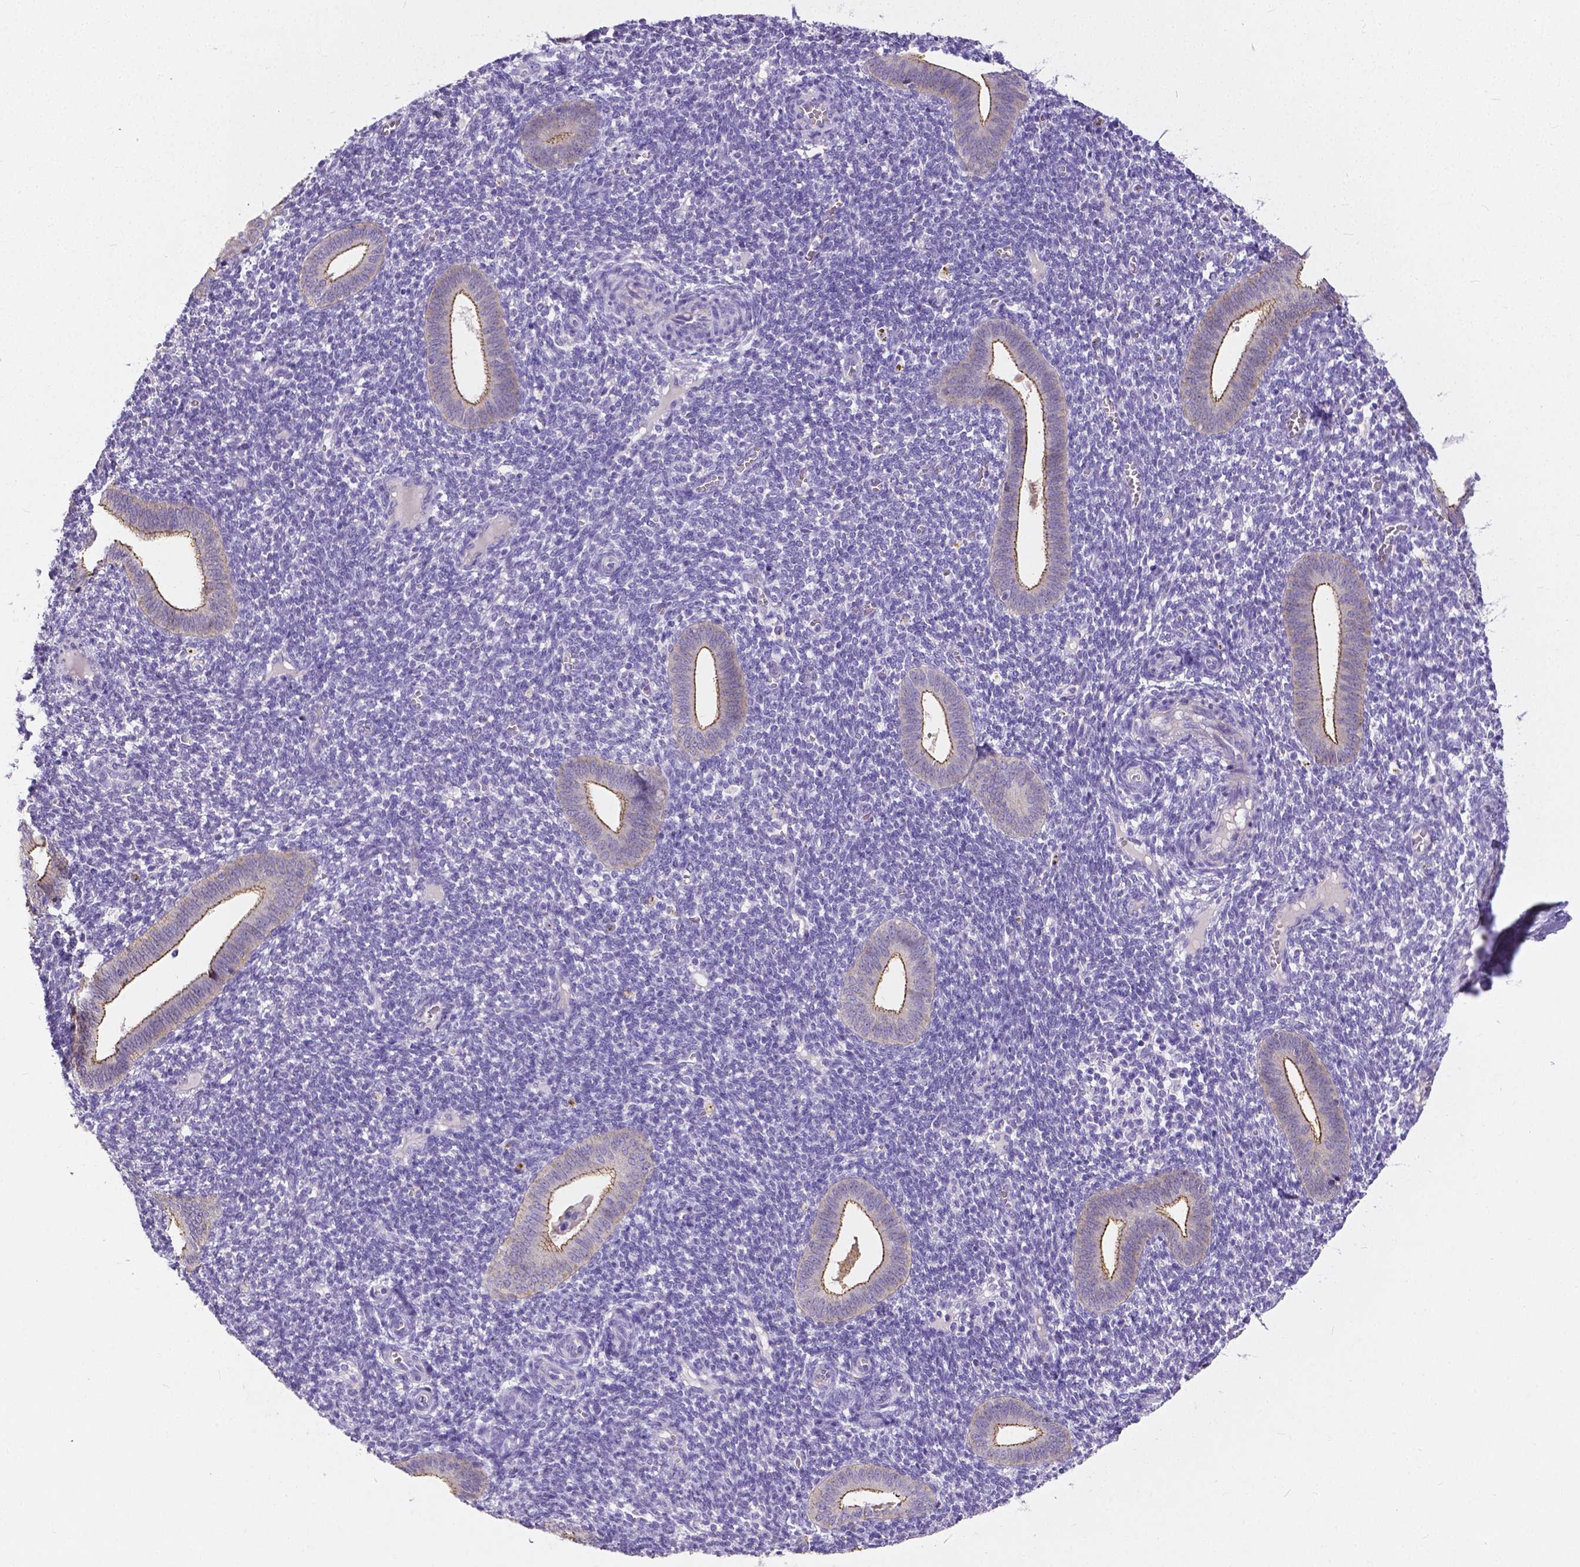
{"staining": {"intensity": "negative", "quantity": "none", "location": "none"}, "tissue": "endometrium", "cell_type": "Cells in endometrial stroma", "image_type": "normal", "snomed": [{"axis": "morphology", "description": "Normal tissue, NOS"}, {"axis": "topography", "description": "Endometrium"}], "caption": "Normal endometrium was stained to show a protein in brown. There is no significant positivity in cells in endometrial stroma. The staining was performed using DAB (3,3'-diaminobenzidine) to visualize the protein expression in brown, while the nuclei were stained in blue with hematoxylin (Magnification: 20x).", "gene": "OCLN", "patient": {"sex": "female", "age": 25}}